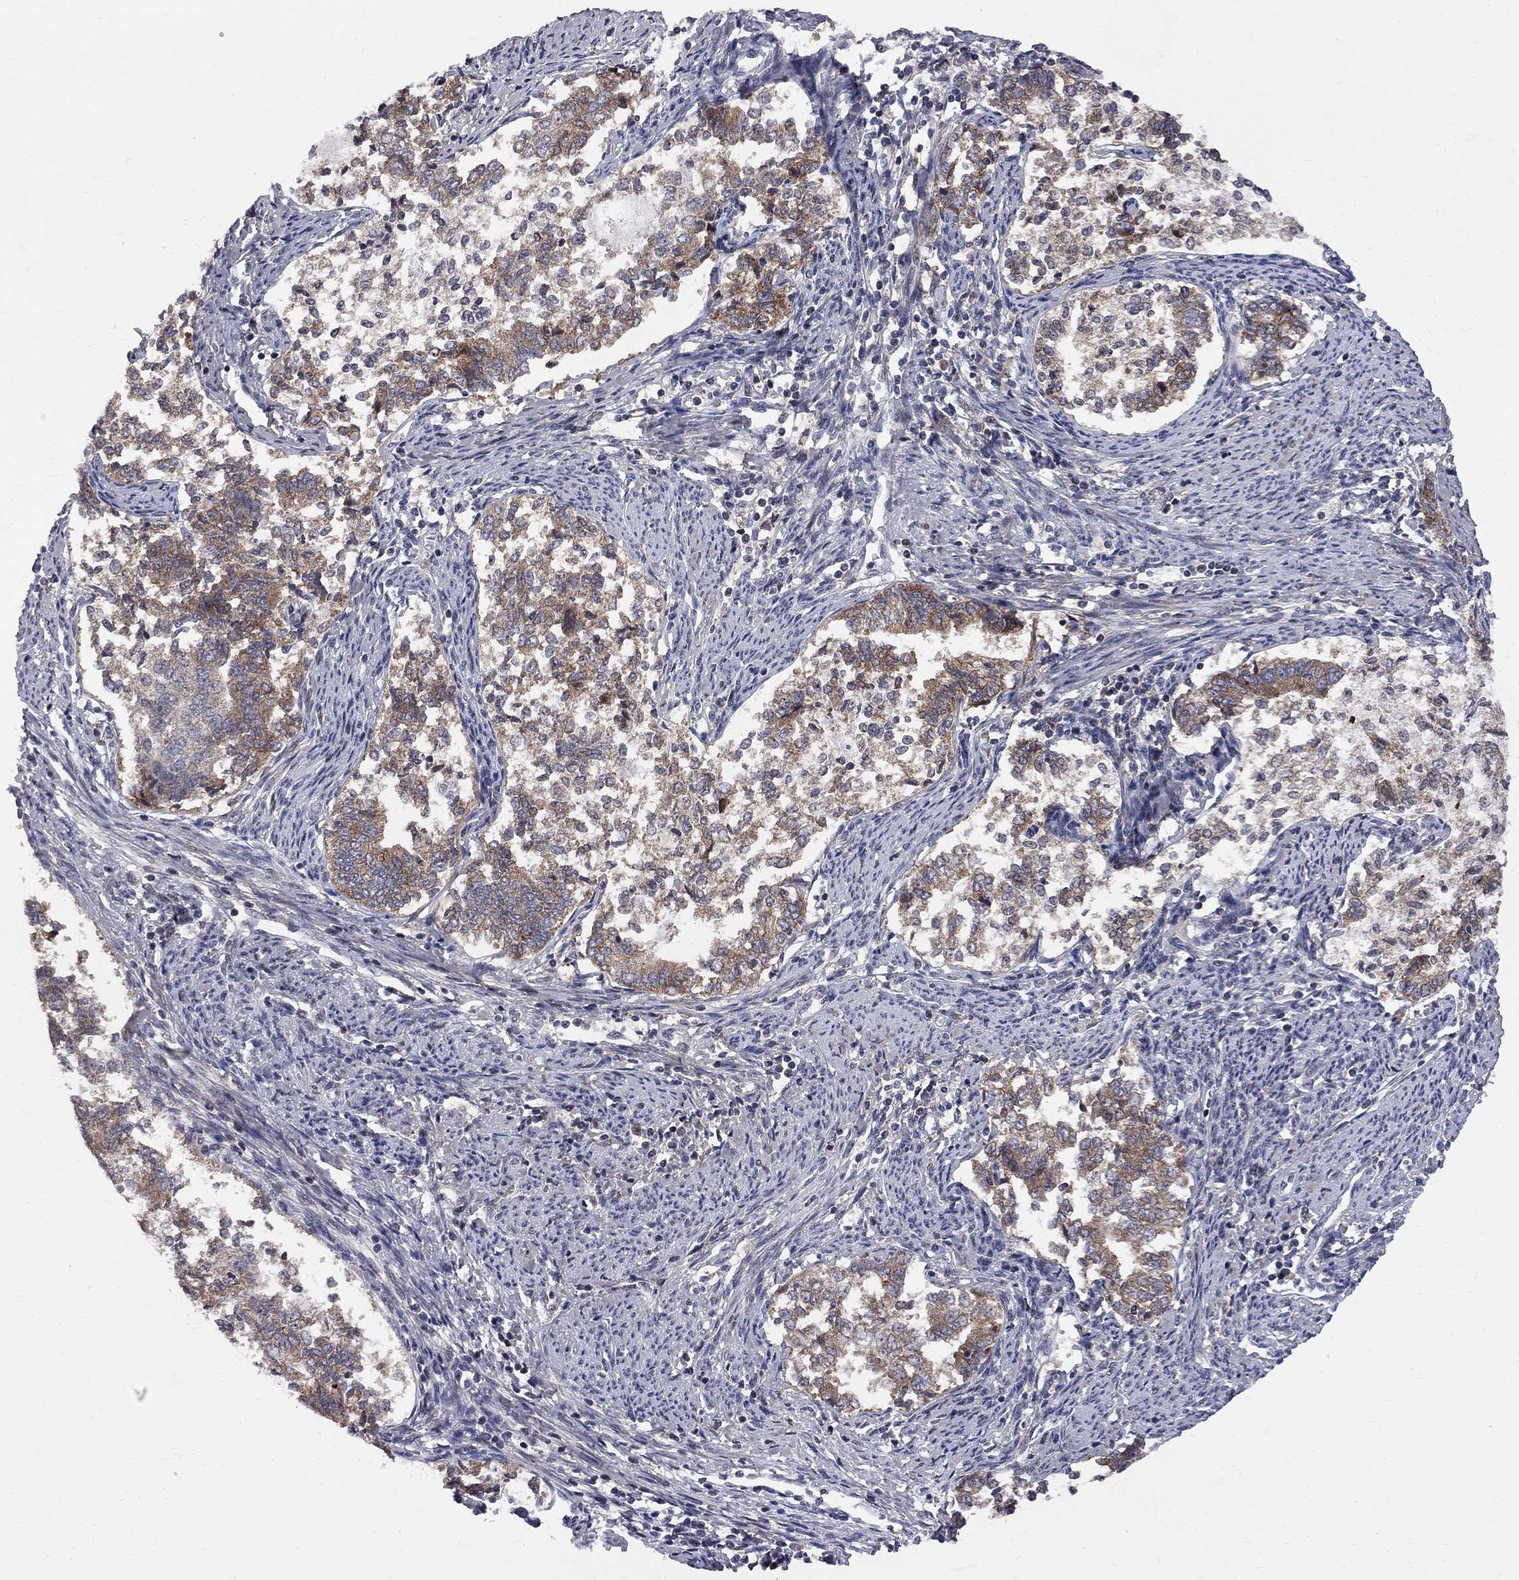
{"staining": {"intensity": "strong", "quantity": ">75%", "location": "cytoplasmic/membranous"}, "tissue": "endometrial cancer", "cell_type": "Tumor cells", "image_type": "cancer", "snomed": [{"axis": "morphology", "description": "Adenocarcinoma, NOS"}, {"axis": "topography", "description": "Endometrium"}], "caption": "Tumor cells display high levels of strong cytoplasmic/membranous expression in approximately >75% of cells in human endometrial adenocarcinoma. (DAB IHC with brightfield microscopy, high magnification).", "gene": "CNOT11", "patient": {"sex": "female", "age": 65}}